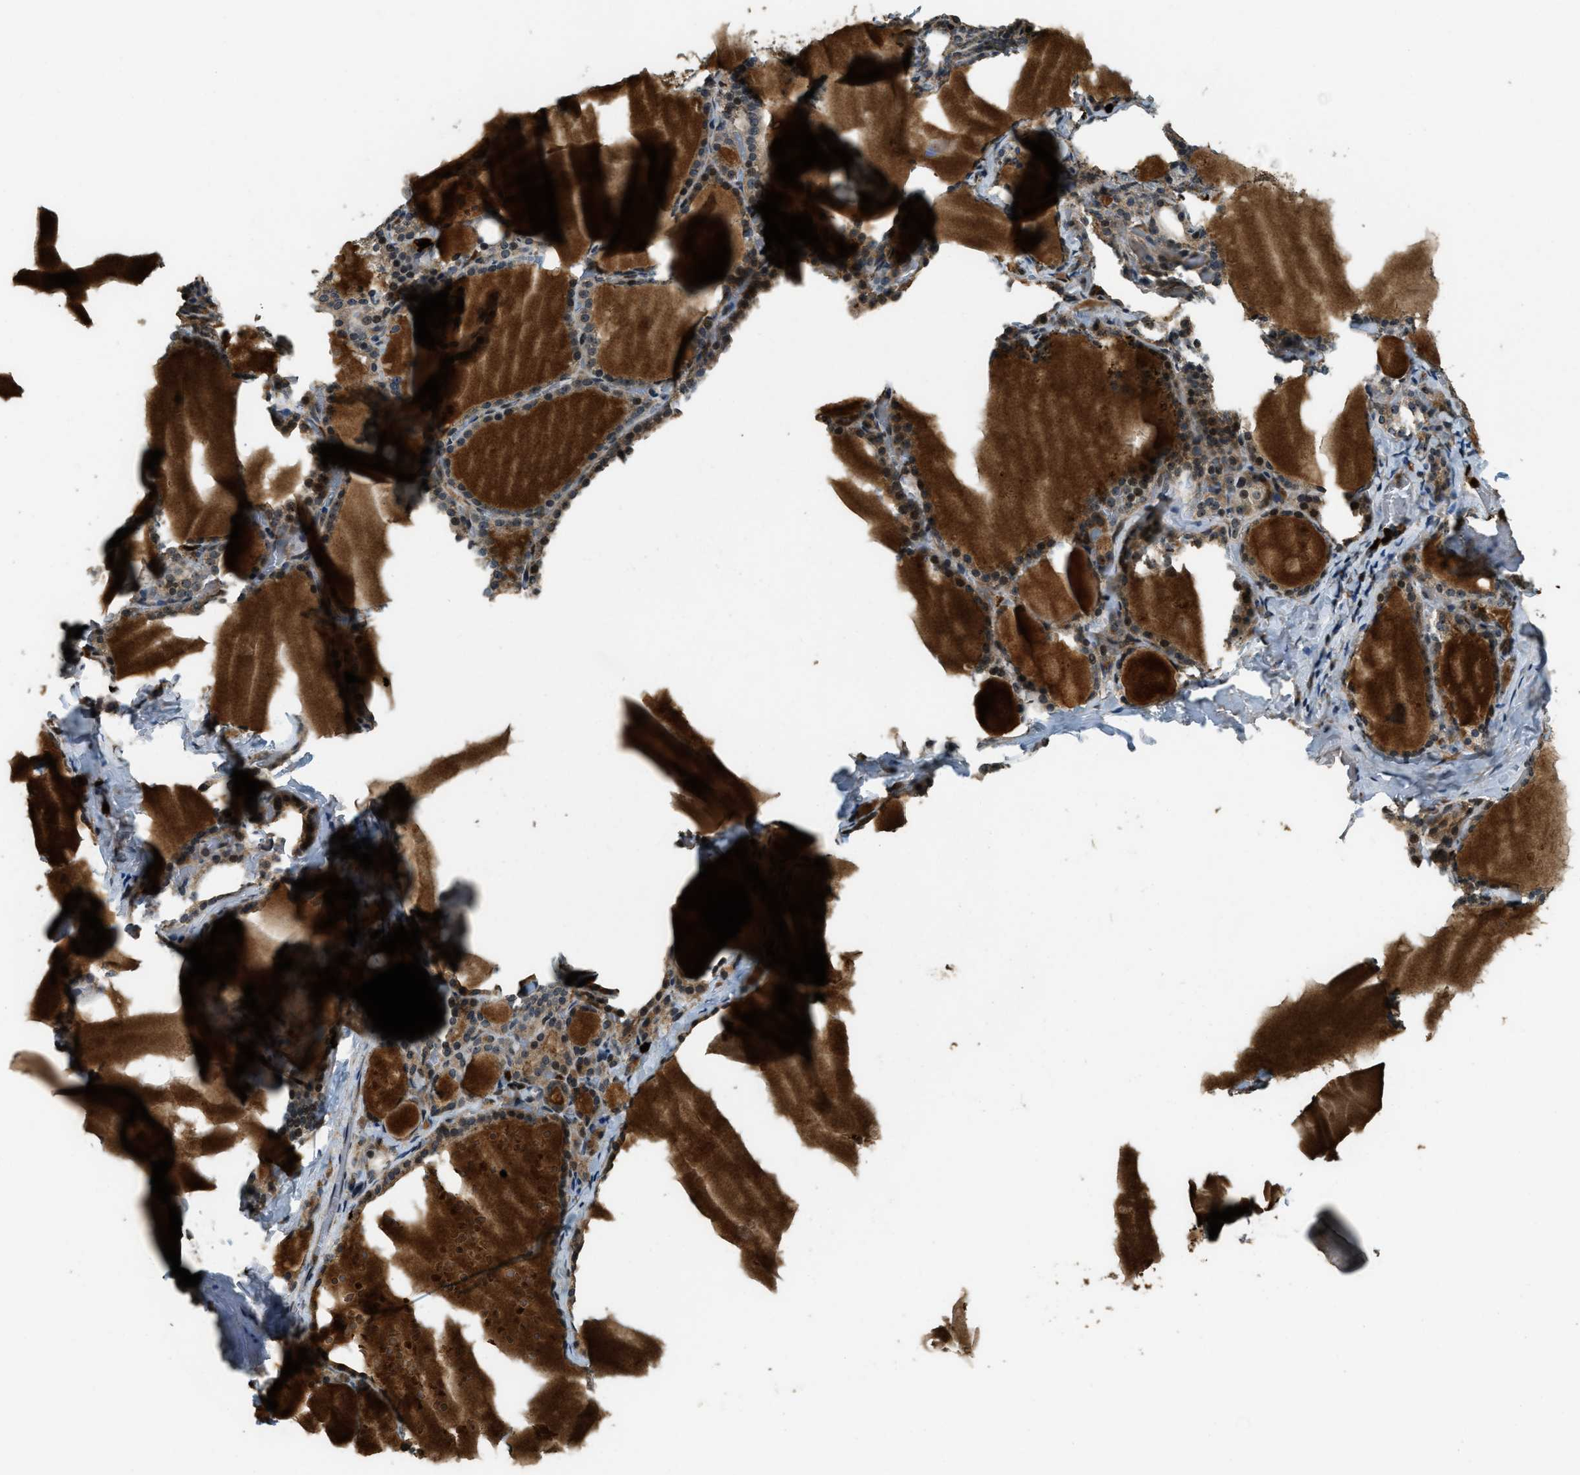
{"staining": {"intensity": "moderate", "quantity": ">75%", "location": "cytoplasmic/membranous"}, "tissue": "thyroid gland", "cell_type": "Glandular cells", "image_type": "normal", "snomed": [{"axis": "morphology", "description": "Normal tissue, NOS"}, {"axis": "topography", "description": "Thyroid gland"}], "caption": "Thyroid gland stained for a protein displays moderate cytoplasmic/membranous positivity in glandular cells. (Brightfield microscopy of DAB IHC at high magnification).", "gene": "RNF141", "patient": {"sex": "male", "age": 56}}